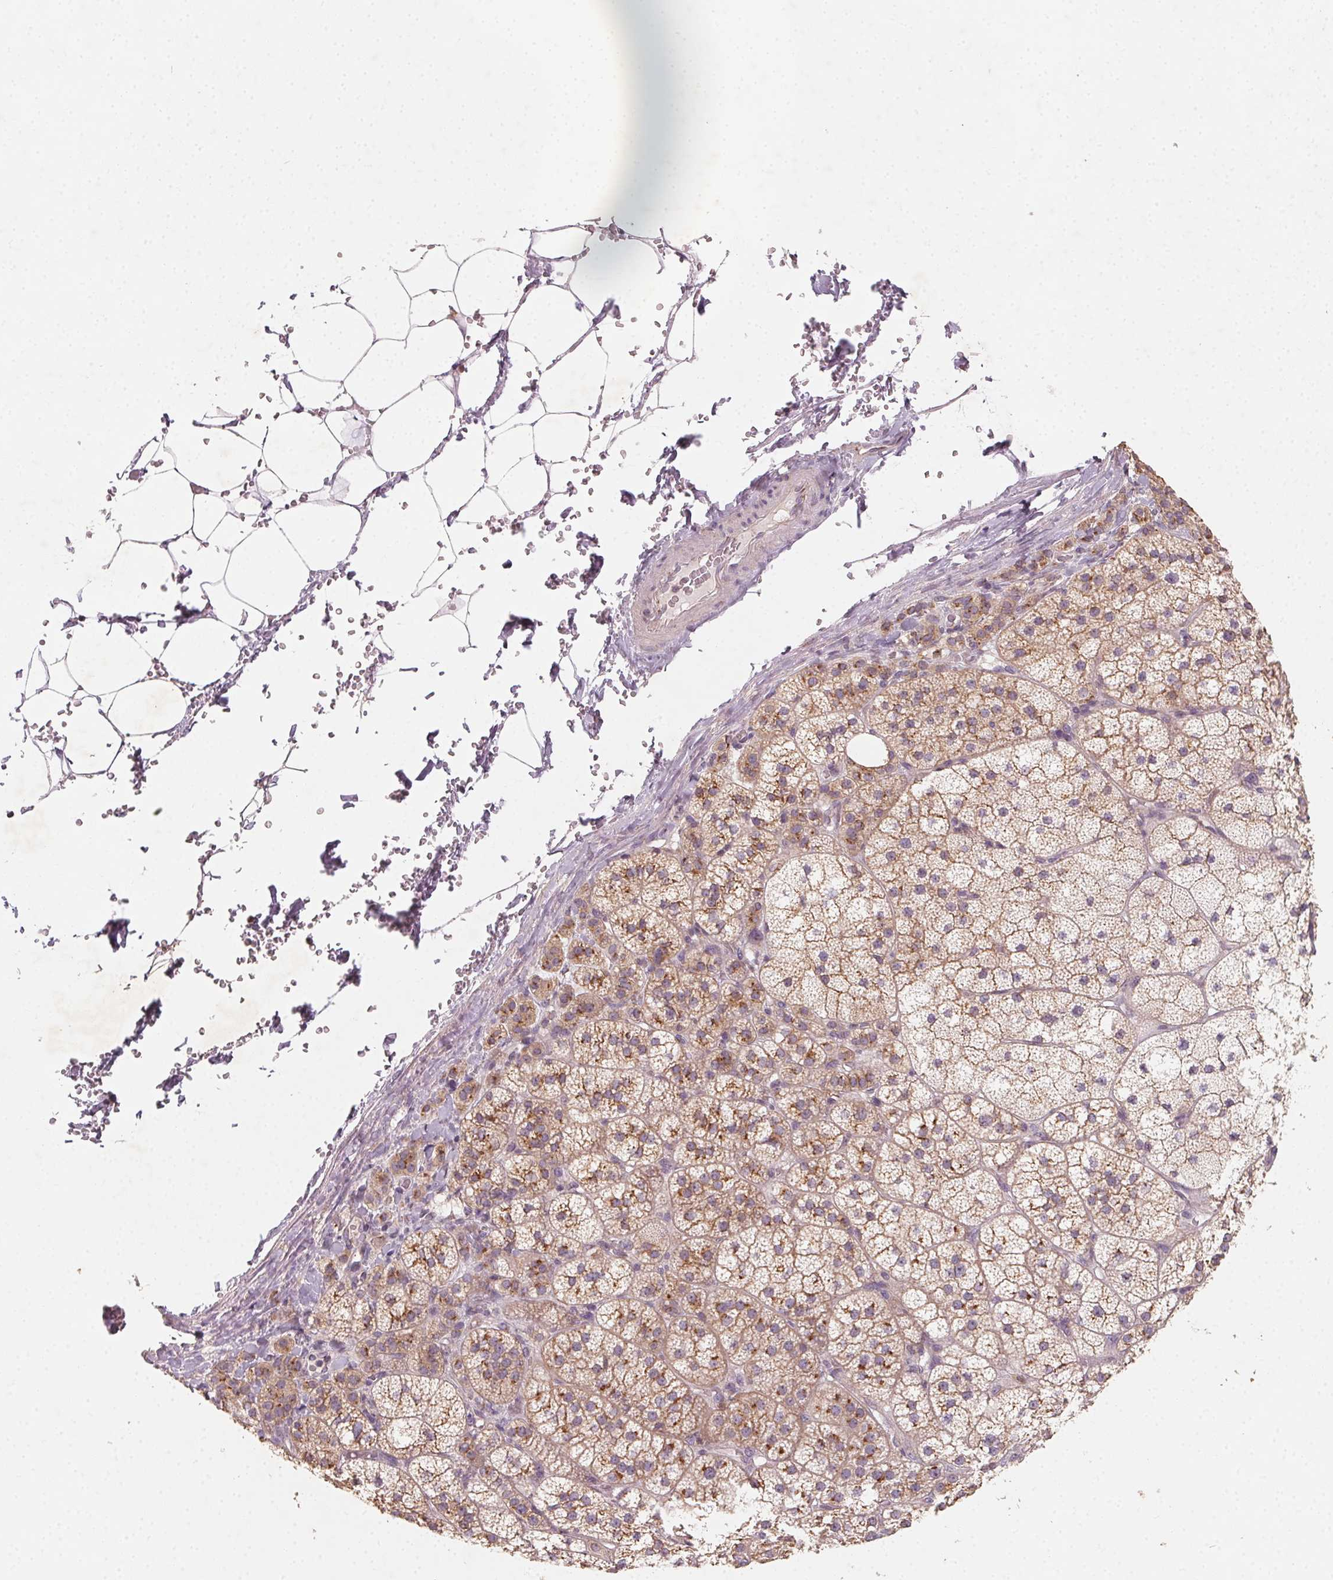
{"staining": {"intensity": "moderate", "quantity": ">75%", "location": "cytoplasmic/membranous"}, "tissue": "adrenal gland", "cell_type": "Glandular cells", "image_type": "normal", "snomed": [{"axis": "morphology", "description": "Normal tissue, NOS"}, {"axis": "topography", "description": "Adrenal gland"}], "caption": "IHC staining of benign adrenal gland, which reveals medium levels of moderate cytoplasmic/membranous staining in approximately >75% of glandular cells indicating moderate cytoplasmic/membranous protein positivity. The staining was performed using DAB (3,3'-diaminobenzidine) (brown) for protein detection and nuclei were counterstained in hematoxylin (blue).", "gene": "AP1S1", "patient": {"sex": "female", "age": 60}}